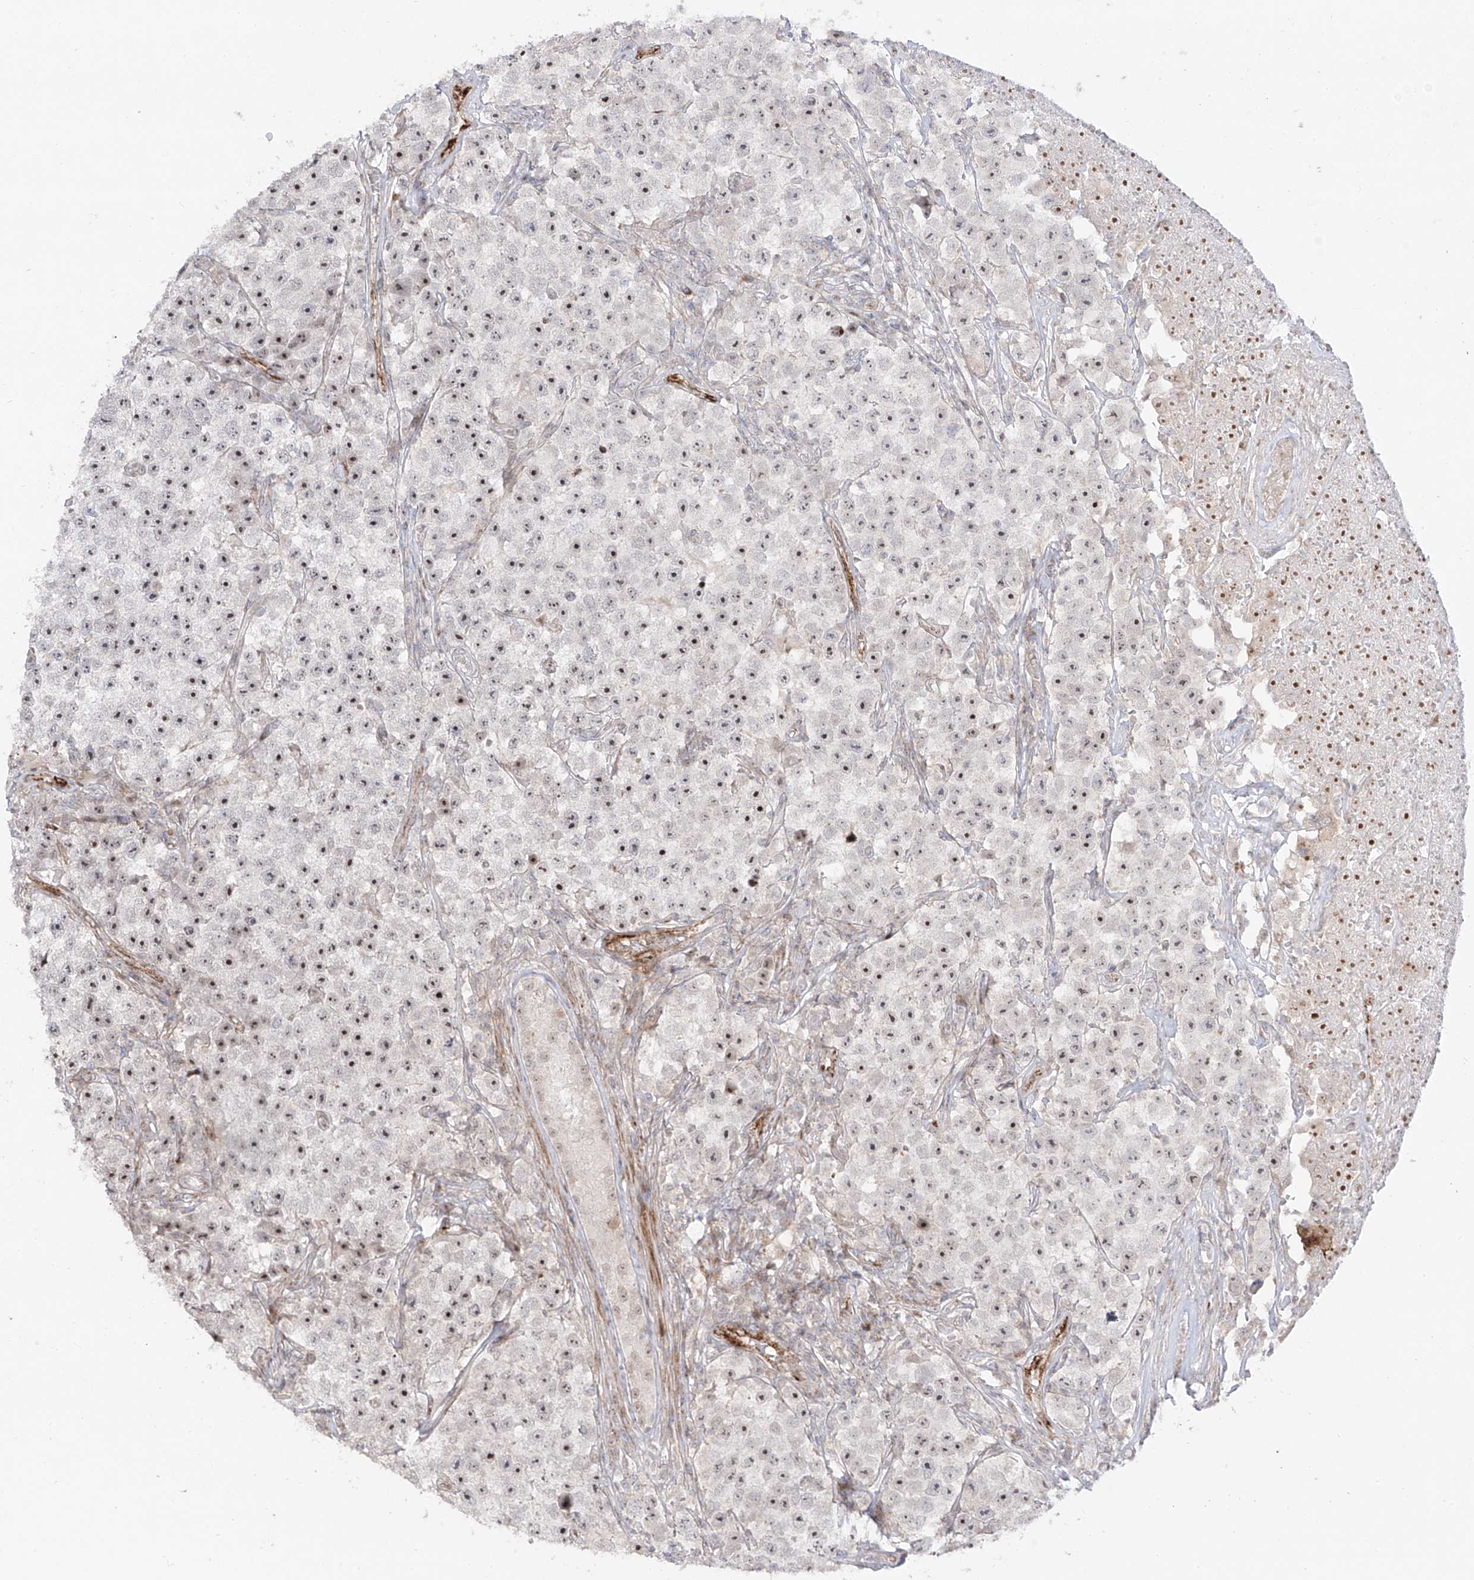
{"staining": {"intensity": "moderate", "quantity": "25%-75%", "location": "nuclear"}, "tissue": "testis cancer", "cell_type": "Tumor cells", "image_type": "cancer", "snomed": [{"axis": "morphology", "description": "Seminoma, NOS"}, {"axis": "topography", "description": "Testis"}], "caption": "Seminoma (testis) stained for a protein demonstrates moderate nuclear positivity in tumor cells. (Stains: DAB in brown, nuclei in blue, Microscopy: brightfield microscopy at high magnification).", "gene": "ZNF180", "patient": {"sex": "male", "age": 22}}